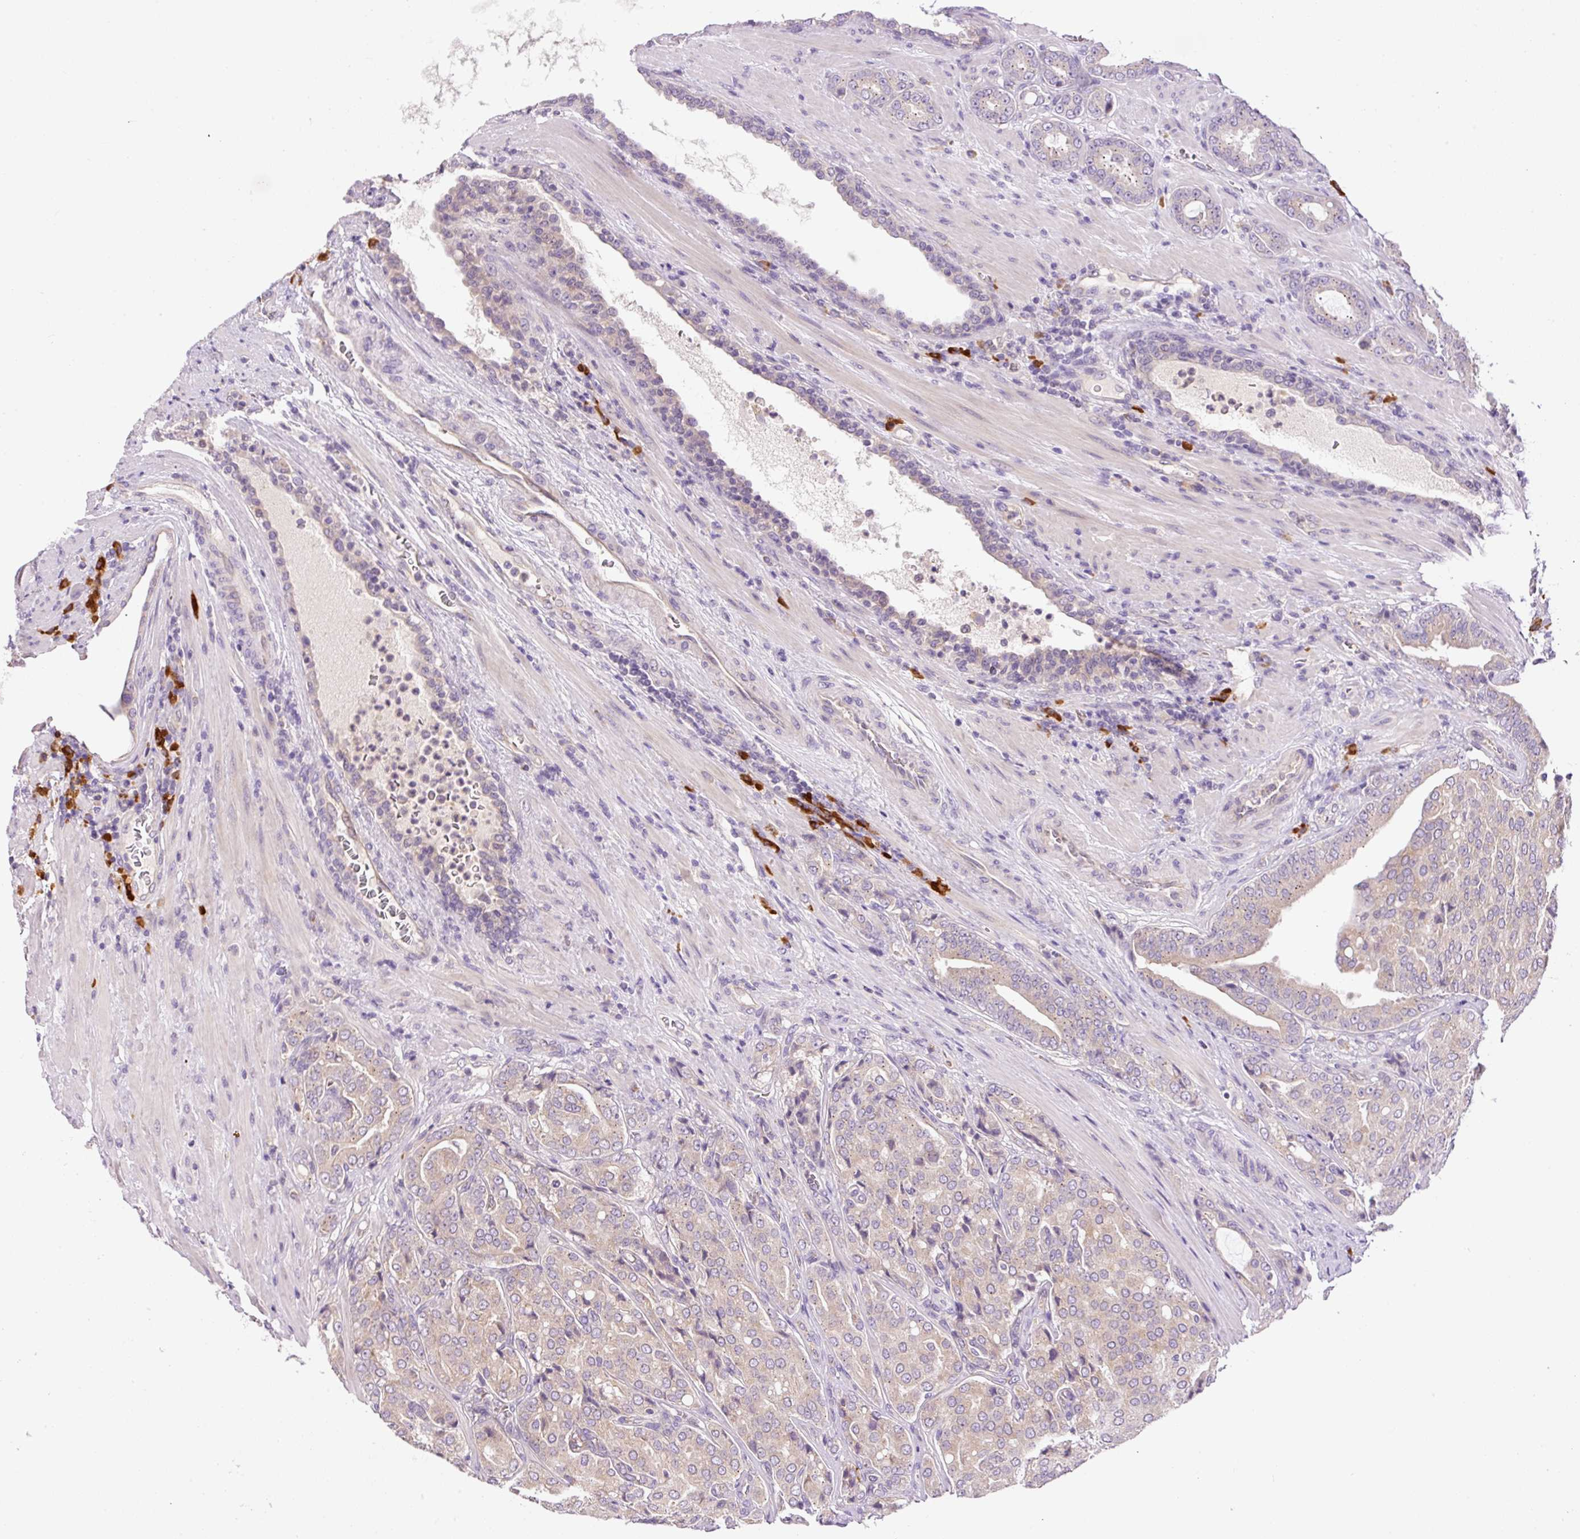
{"staining": {"intensity": "weak", "quantity": ">75%", "location": "cytoplasmic/membranous"}, "tissue": "prostate cancer", "cell_type": "Tumor cells", "image_type": "cancer", "snomed": [{"axis": "morphology", "description": "Adenocarcinoma, High grade"}, {"axis": "topography", "description": "Prostate"}], "caption": "Immunohistochemical staining of adenocarcinoma (high-grade) (prostate) displays weak cytoplasmic/membranous protein expression in approximately >75% of tumor cells.", "gene": "PNPLA5", "patient": {"sex": "male", "age": 68}}